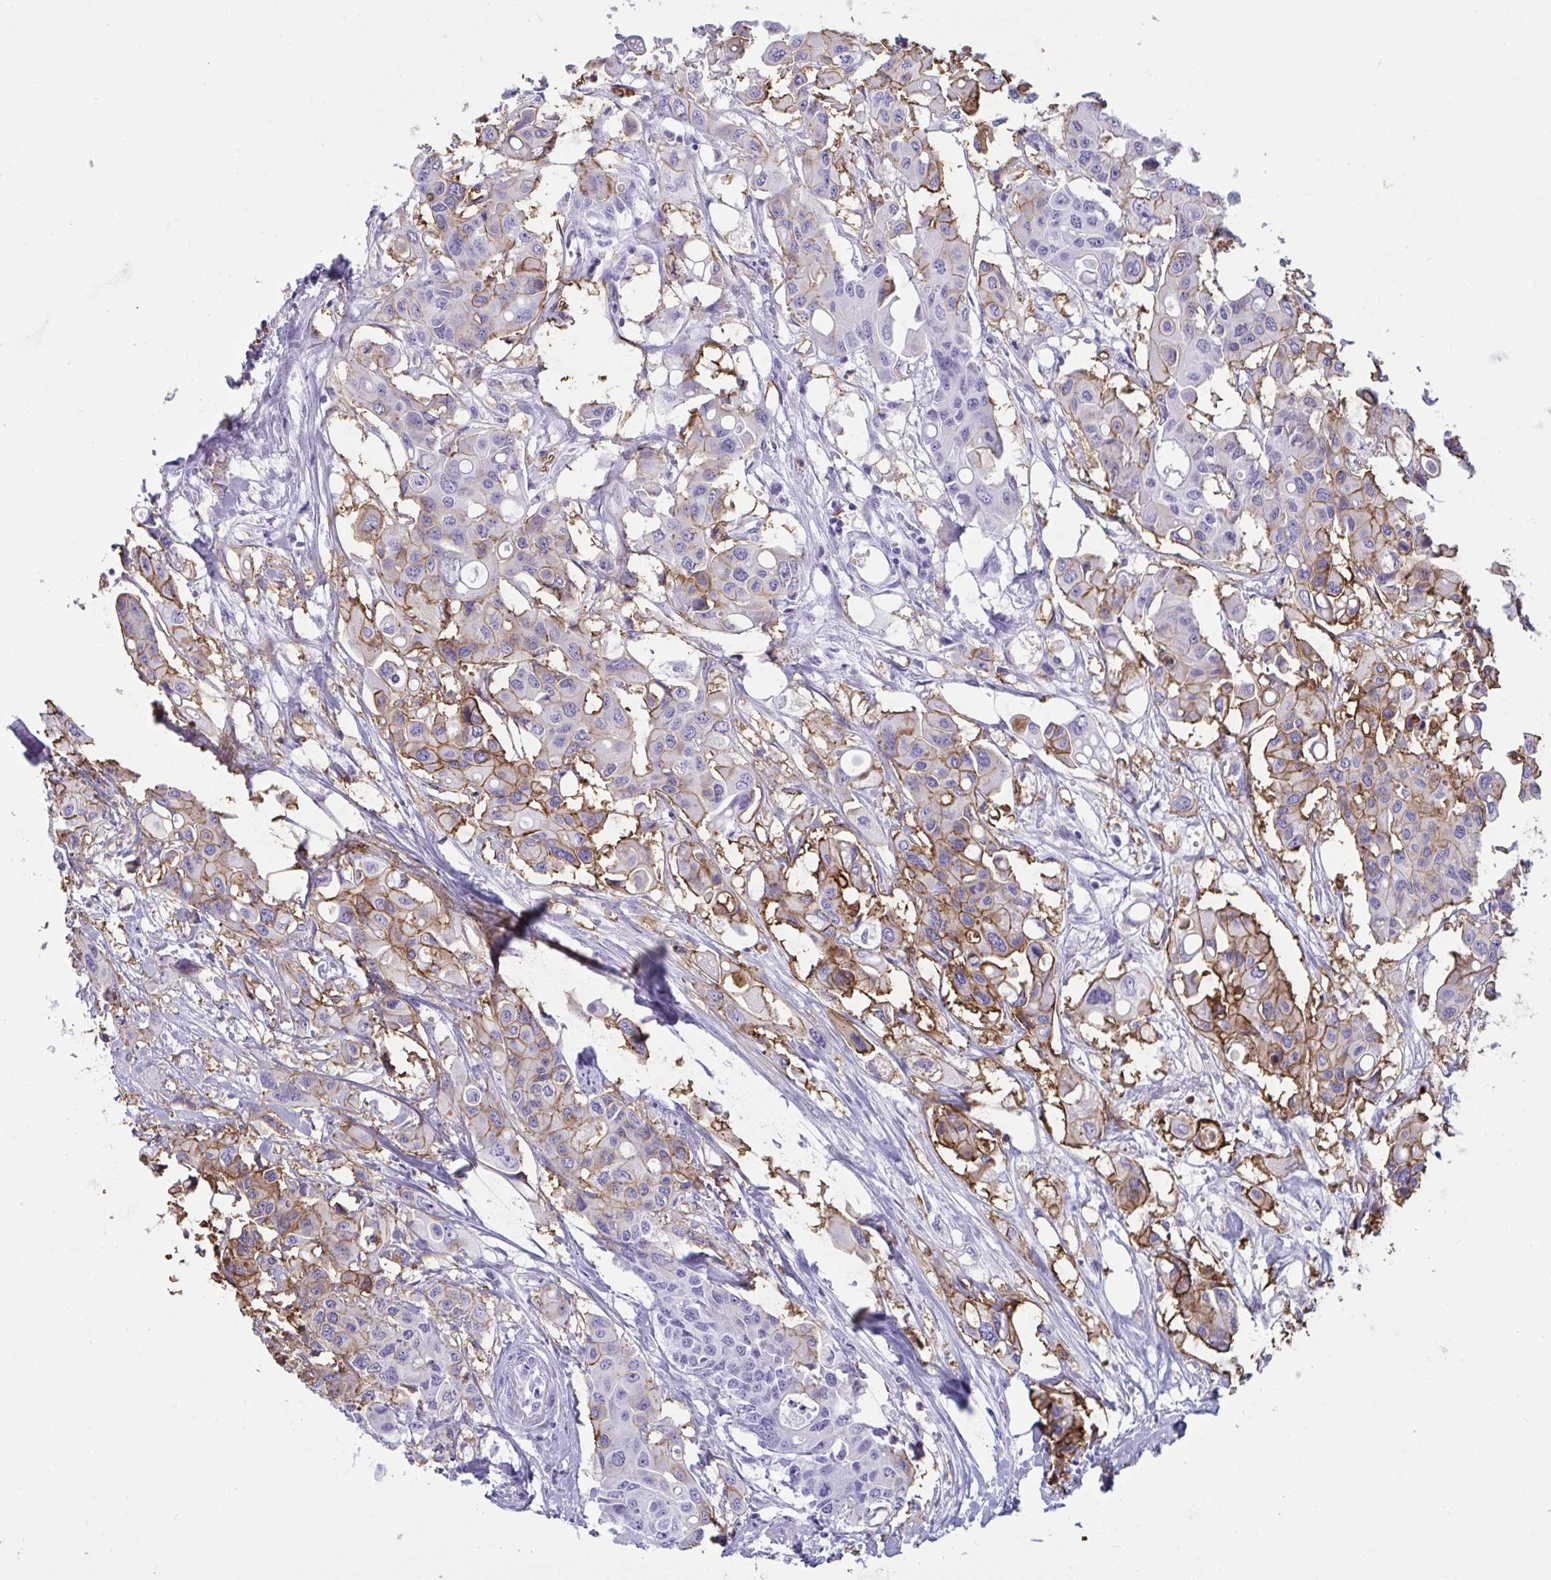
{"staining": {"intensity": "moderate", "quantity": "25%-75%", "location": "cytoplasmic/membranous"}, "tissue": "colorectal cancer", "cell_type": "Tumor cells", "image_type": "cancer", "snomed": [{"axis": "morphology", "description": "Adenocarcinoma, NOS"}, {"axis": "topography", "description": "Colon"}], "caption": "Immunohistochemistry (DAB (3,3'-diaminobenzidine)) staining of human colorectal cancer reveals moderate cytoplasmic/membranous protein expression in about 25%-75% of tumor cells.", "gene": "SLC2A1", "patient": {"sex": "male", "age": 77}}